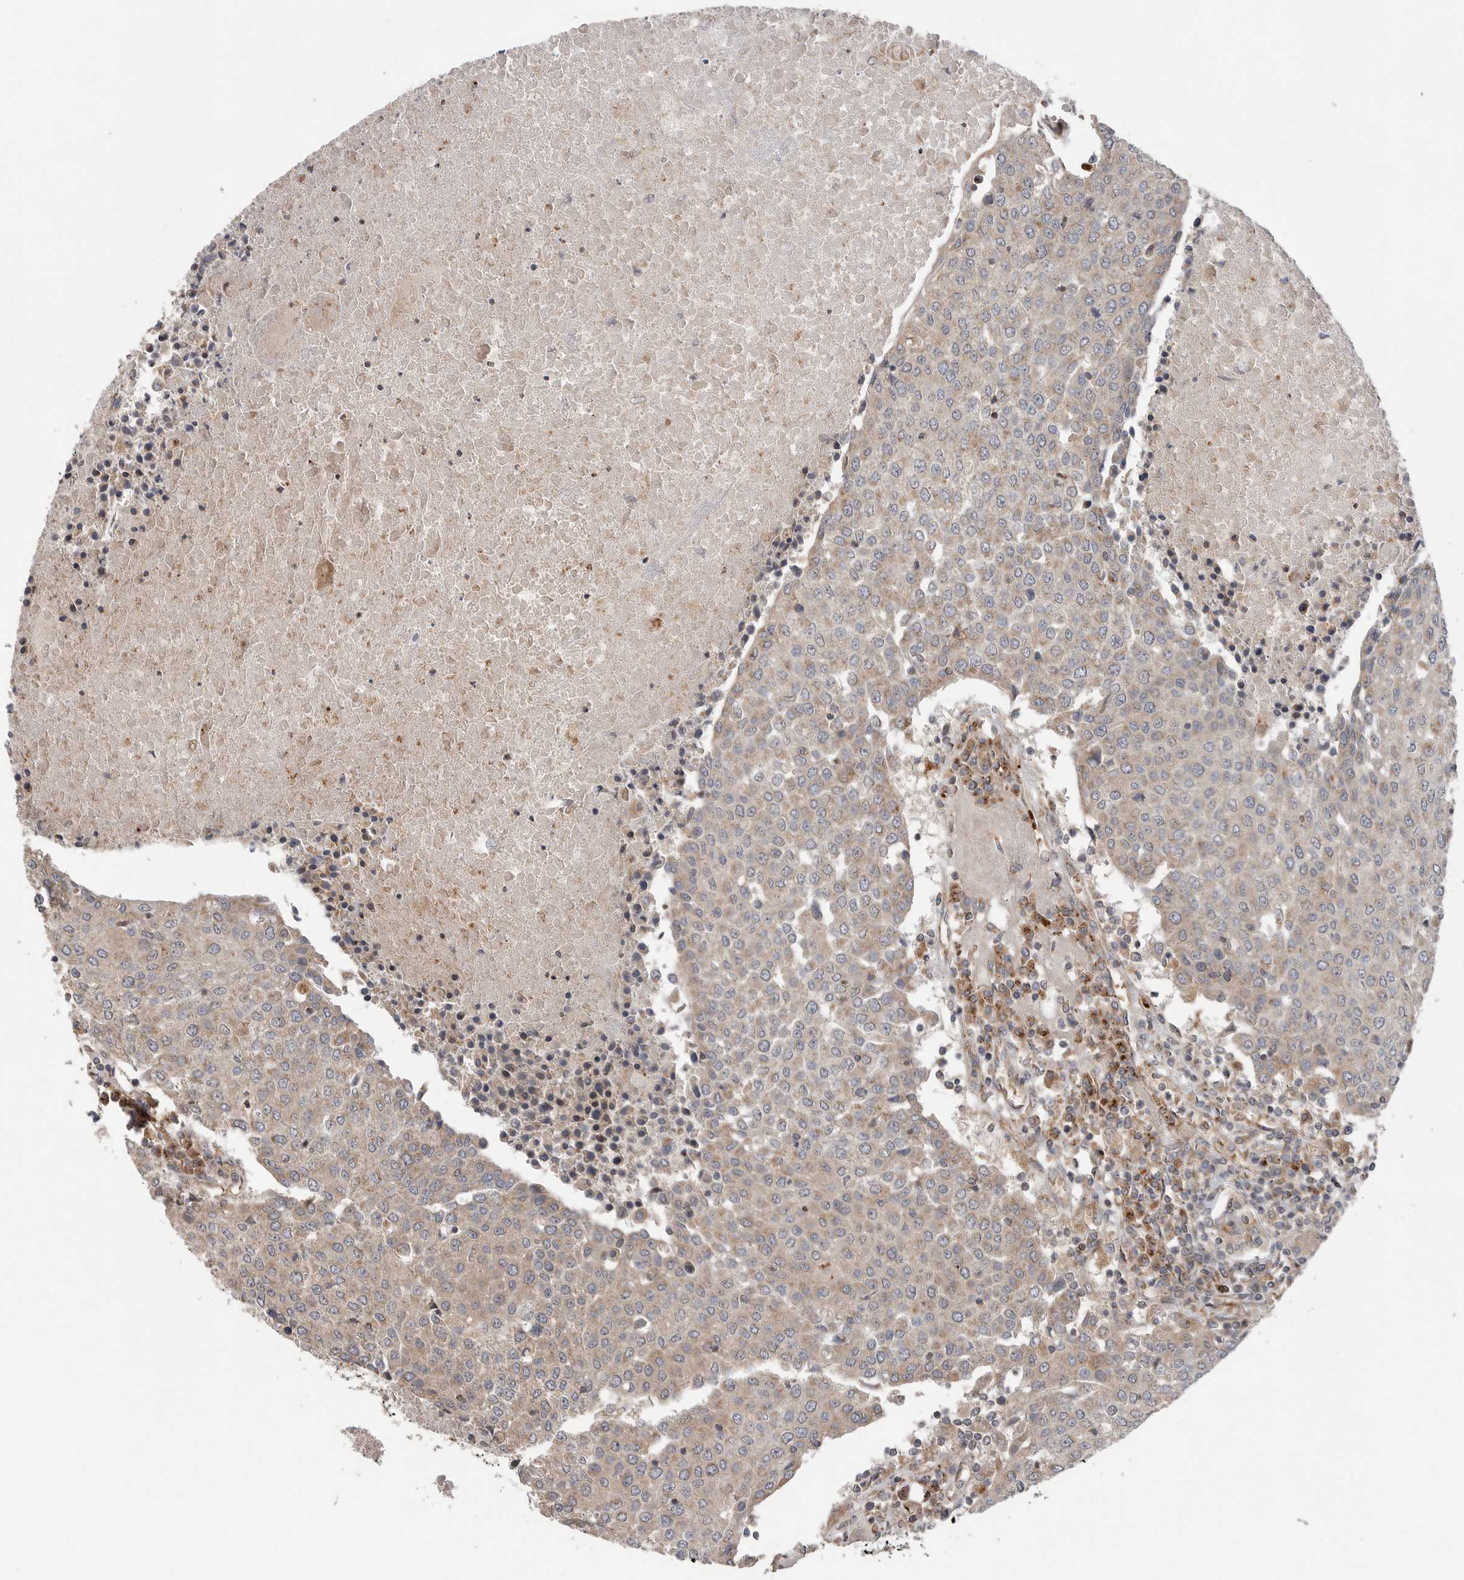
{"staining": {"intensity": "weak", "quantity": ">75%", "location": "cytoplasmic/membranous"}, "tissue": "urothelial cancer", "cell_type": "Tumor cells", "image_type": "cancer", "snomed": [{"axis": "morphology", "description": "Urothelial carcinoma, High grade"}, {"axis": "topography", "description": "Urinary bladder"}], "caption": "Brown immunohistochemical staining in human high-grade urothelial carcinoma exhibits weak cytoplasmic/membranous positivity in approximately >75% of tumor cells.", "gene": "GALNS", "patient": {"sex": "female", "age": 85}}